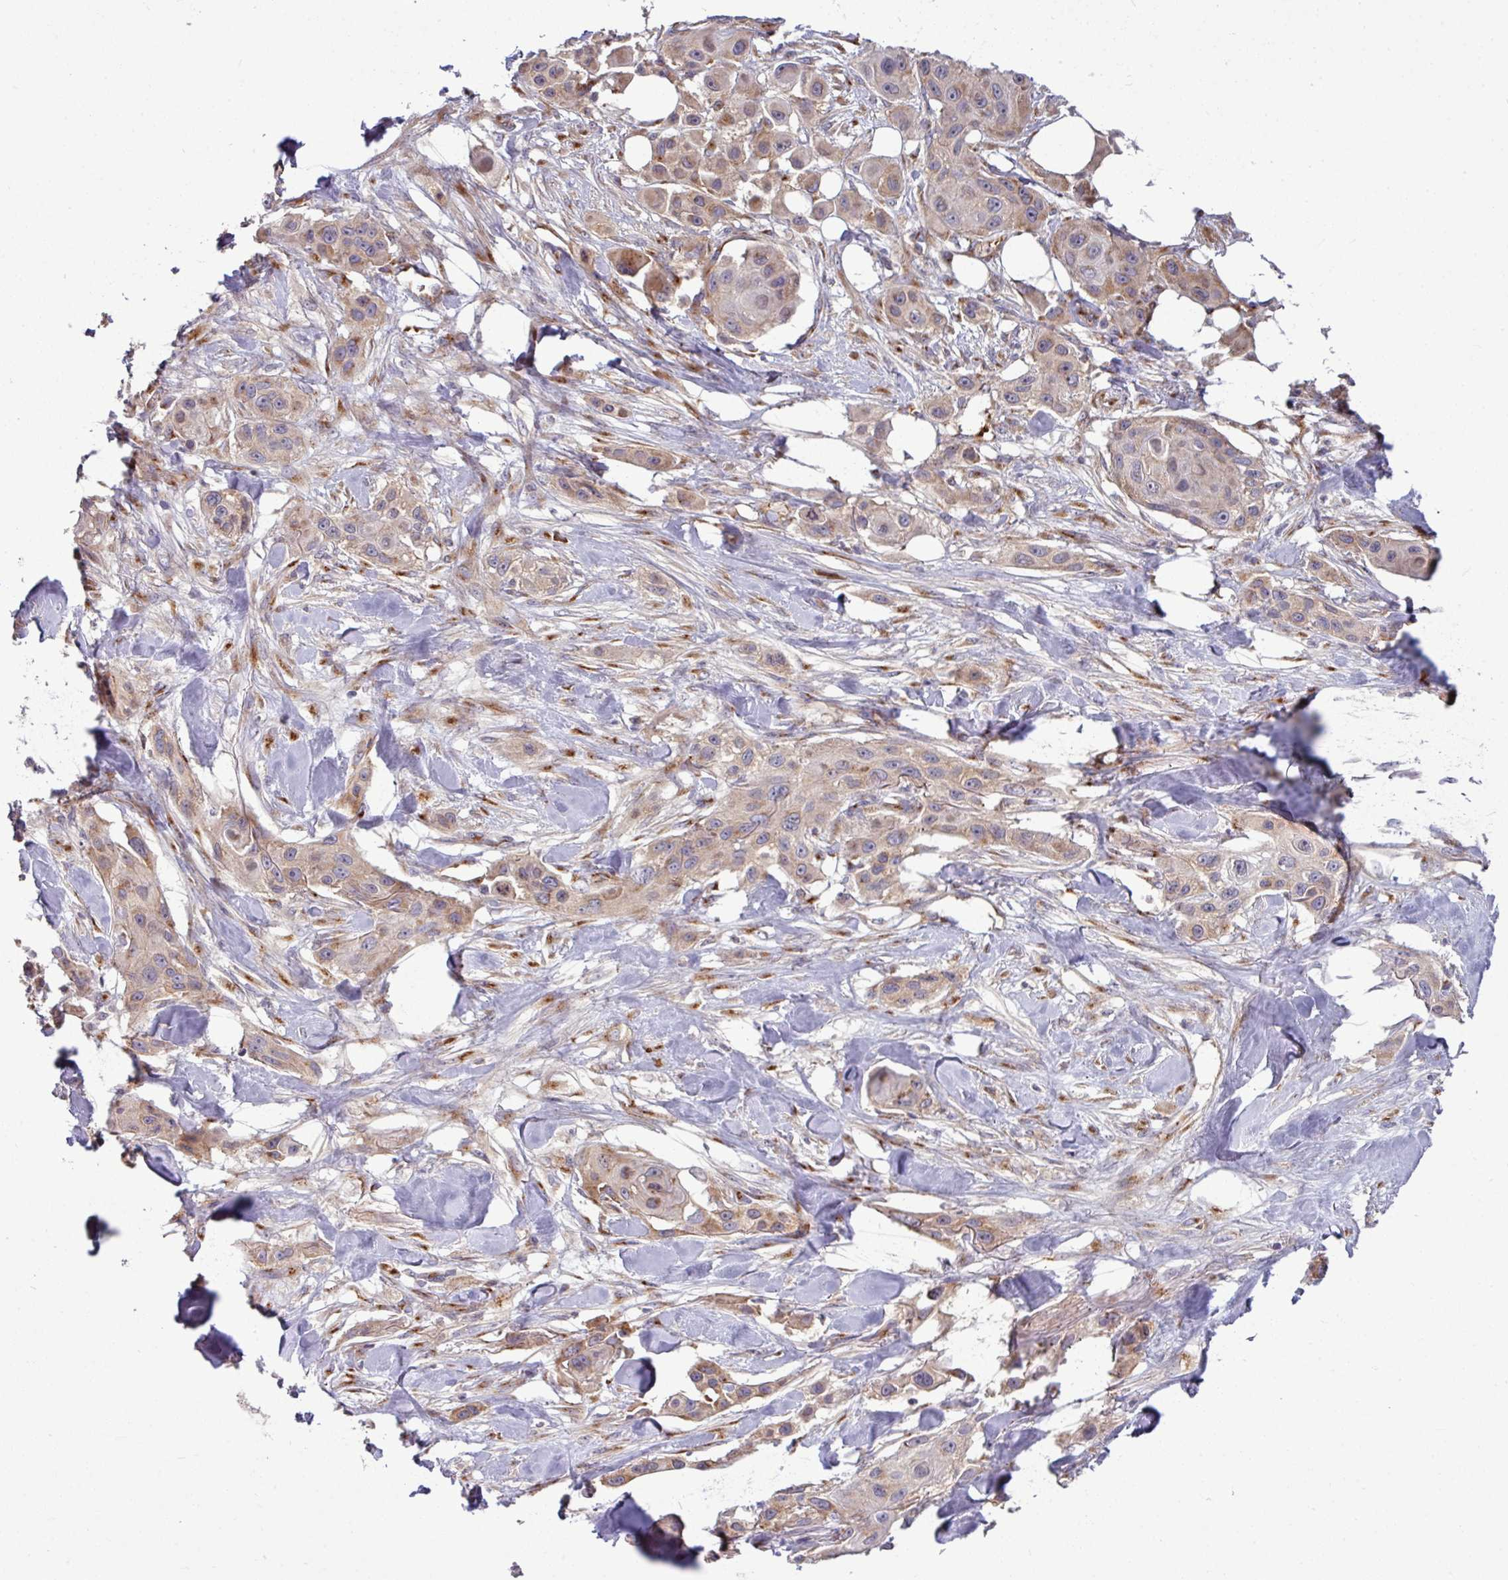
{"staining": {"intensity": "weak", "quantity": ">75%", "location": "cytoplasmic/membranous"}, "tissue": "skin cancer", "cell_type": "Tumor cells", "image_type": "cancer", "snomed": [{"axis": "morphology", "description": "Squamous cell carcinoma, NOS"}, {"axis": "topography", "description": "Skin"}], "caption": "Weak cytoplasmic/membranous expression for a protein is seen in about >75% of tumor cells of skin cancer (squamous cell carcinoma) using IHC.", "gene": "LSM12", "patient": {"sex": "male", "age": 63}}